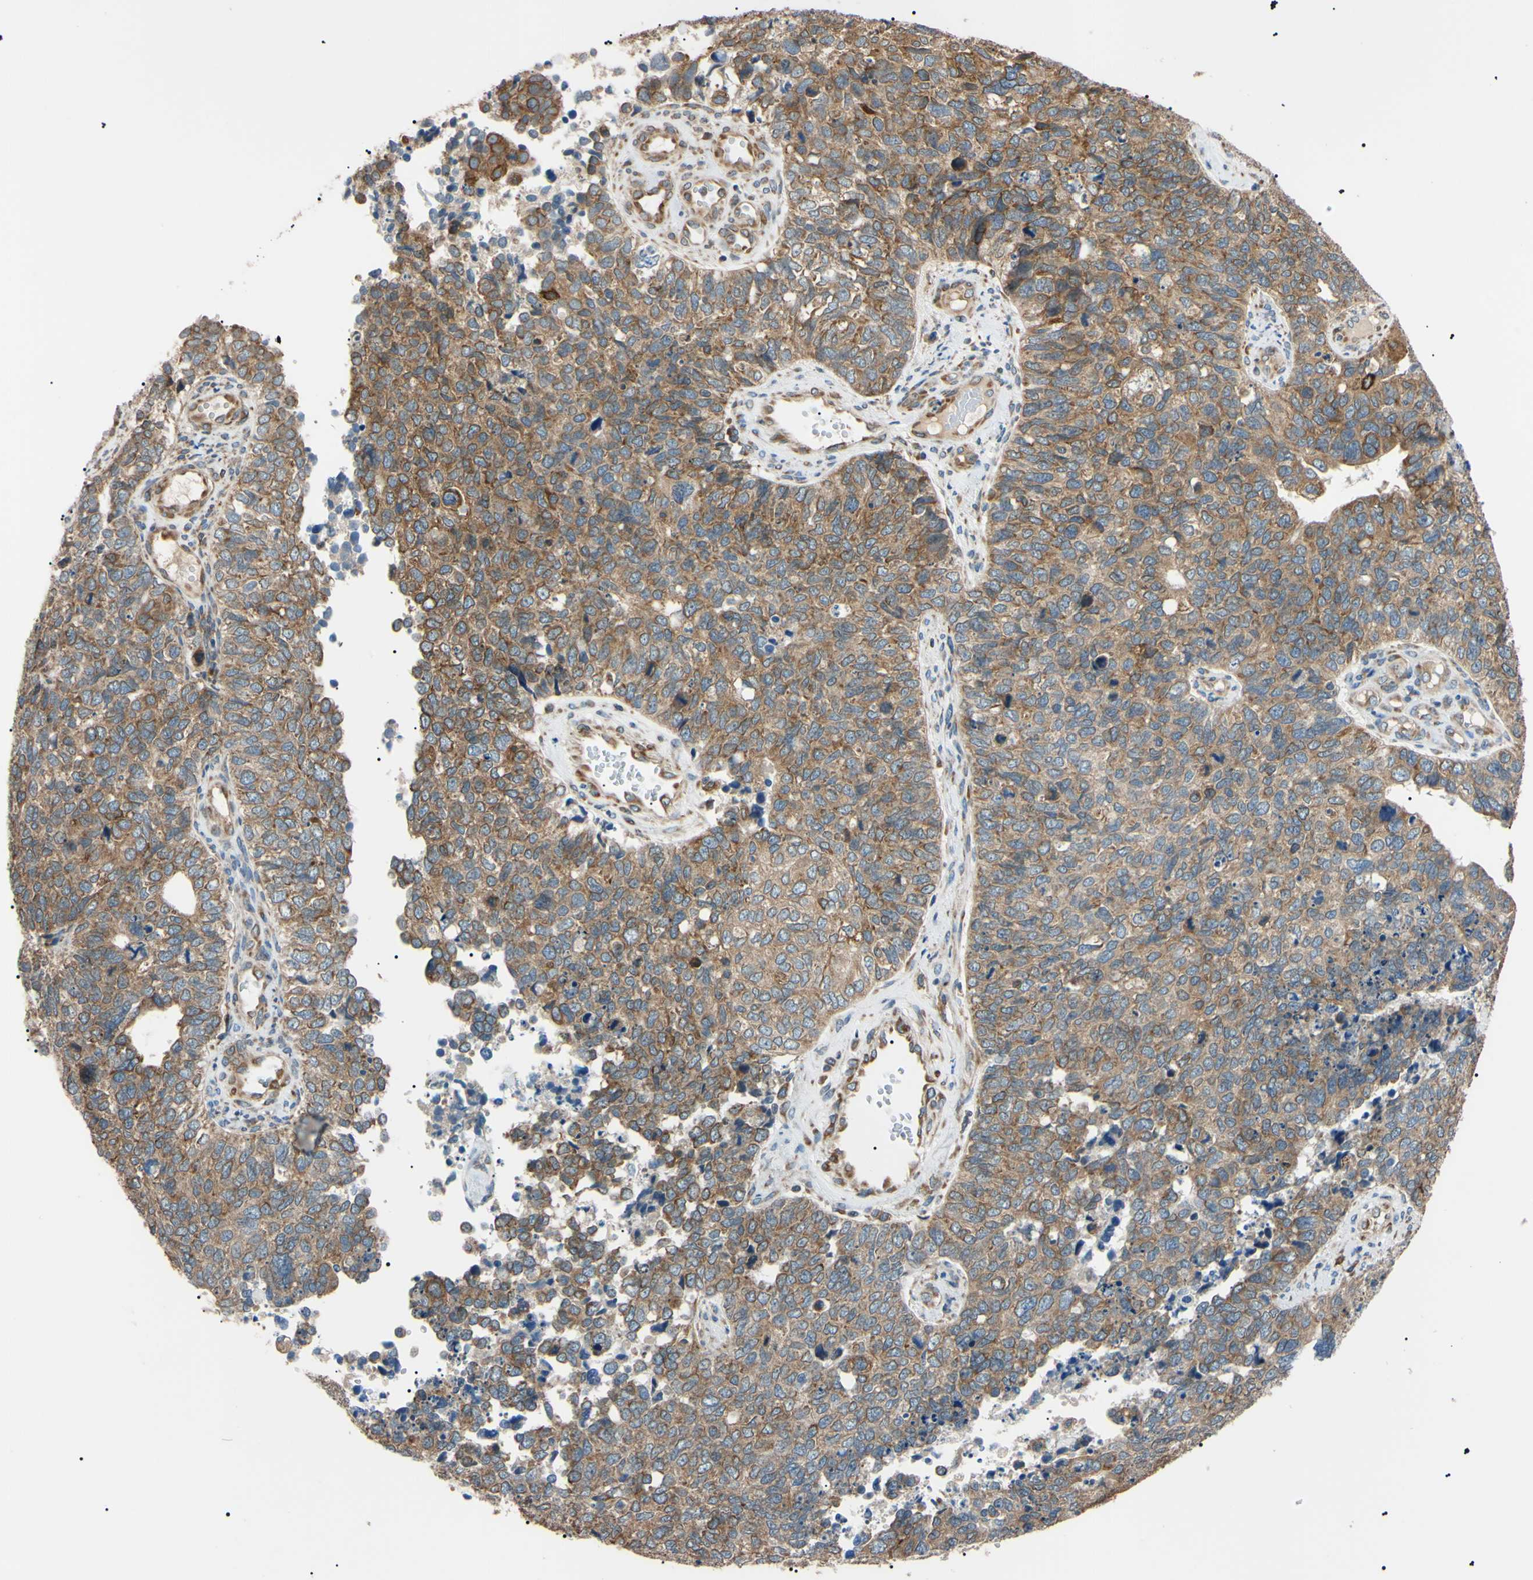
{"staining": {"intensity": "moderate", "quantity": ">75%", "location": "cytoplasmic/membranous"}, "tissue": "cervical cancer", "cell_type": "Tumor cells", "image_type": "cancer", "snomed": [{"axis": "morphology", "description": "Squamous cell carcinoma, NOS"}, {"axis": "topography", "description": "Cervix"}], "caption": "Cervical squamous cell carcinoma stained with a brown dye reveals moderate cytoplasmic/membranous positive staining in about >75% of tumor cells.", "gene": "VAPA", "patient": {"sex": "female", "age": 63}}